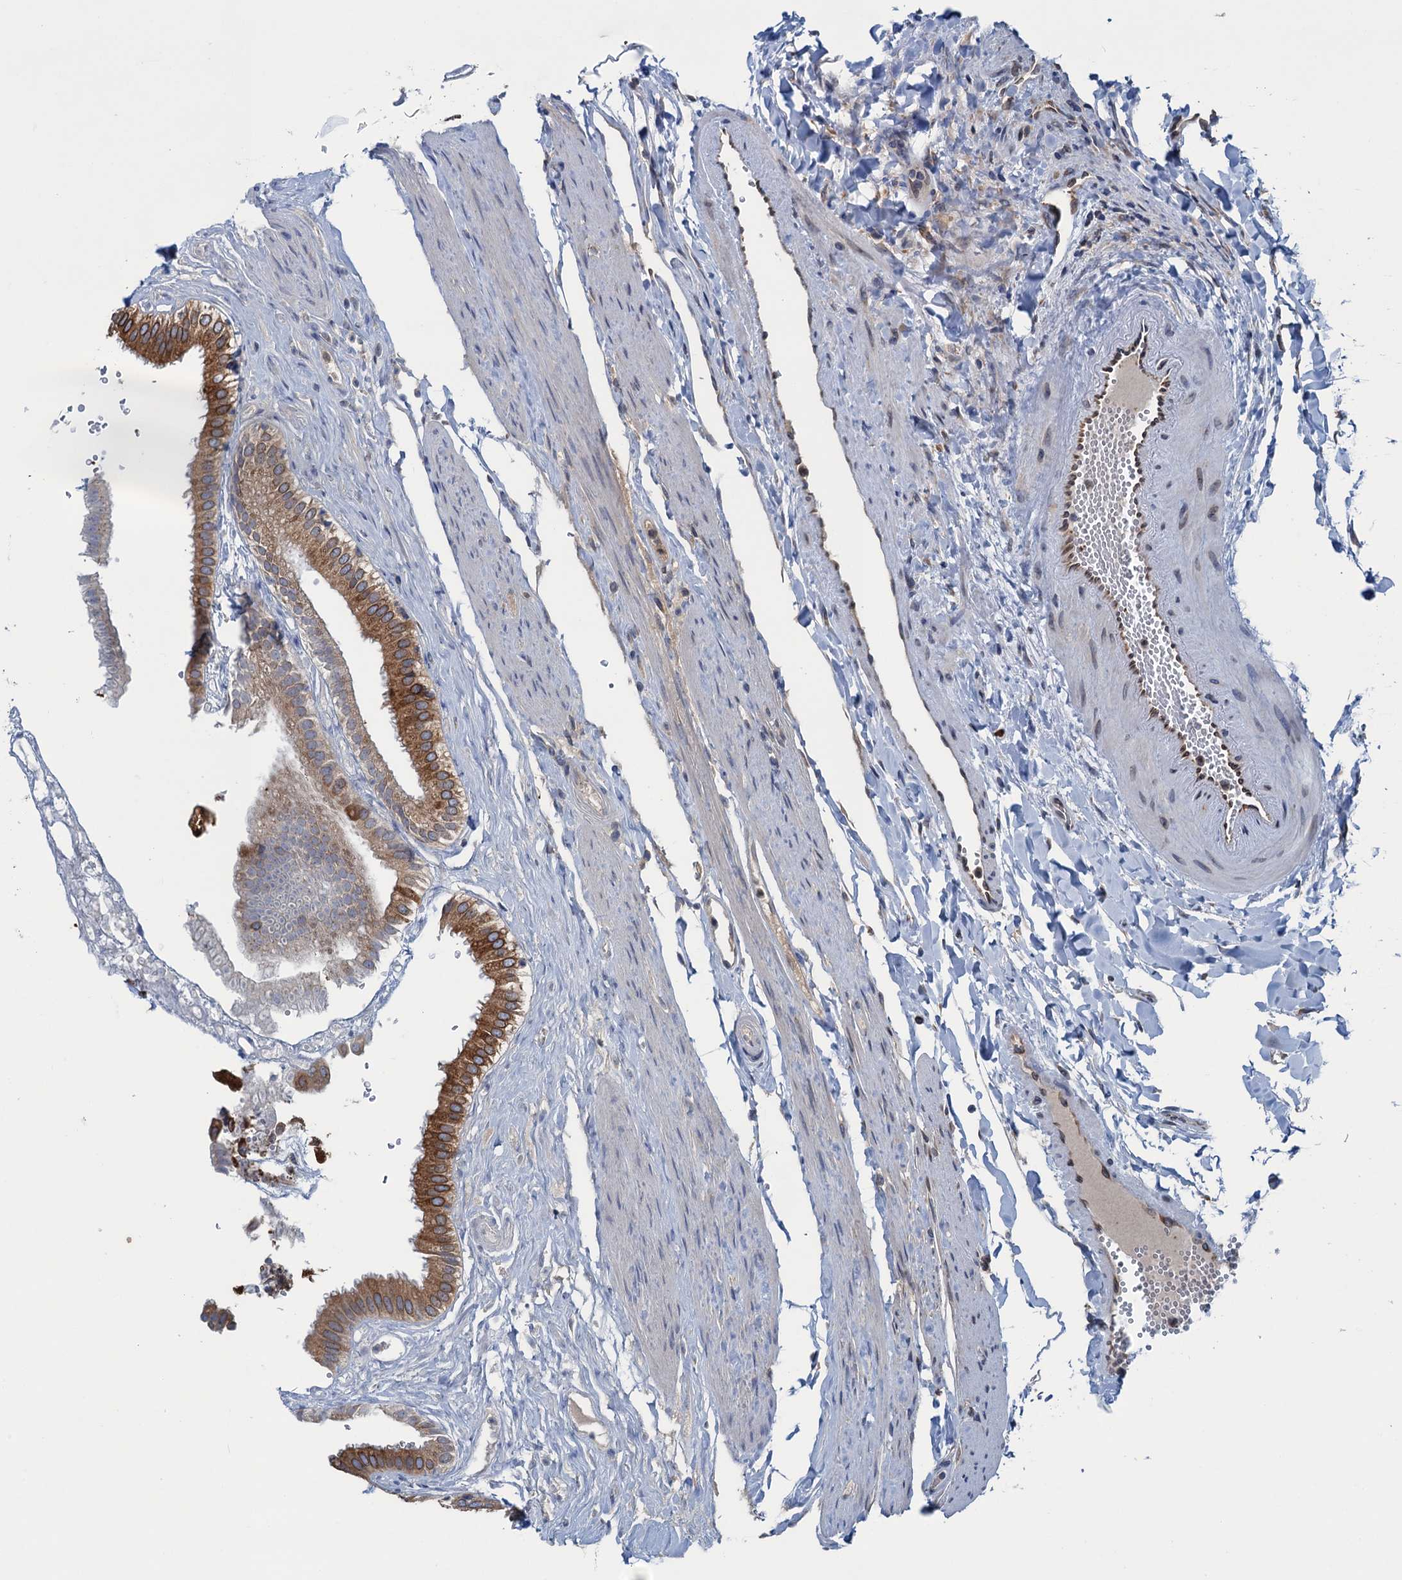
{"staining": {"intensity": "moderate", "quantity": ">75%", "location": "cytoplasmic/membranous"}, "tissue": "gallbladder", "cell_type": "Glandular cells", "image_type": "normal", "snomed": [{"axis": "morphology", "description": "Normal tissue, NOS"}, {"axis": "topography", "description": "Gallbladder"}], "caption": "DAB immunohistochemical staining of normal gallbladder demonstrates moderate cytoplasmic/membranous protein expression in approximately >75% of glandular cells. Using DAB (brown) and hematoxylin (blue) stains, captured at high magnification using brightfield microscopy.", "gene": "TMEM205", "patient": {"sex": "female", "age": 61}}